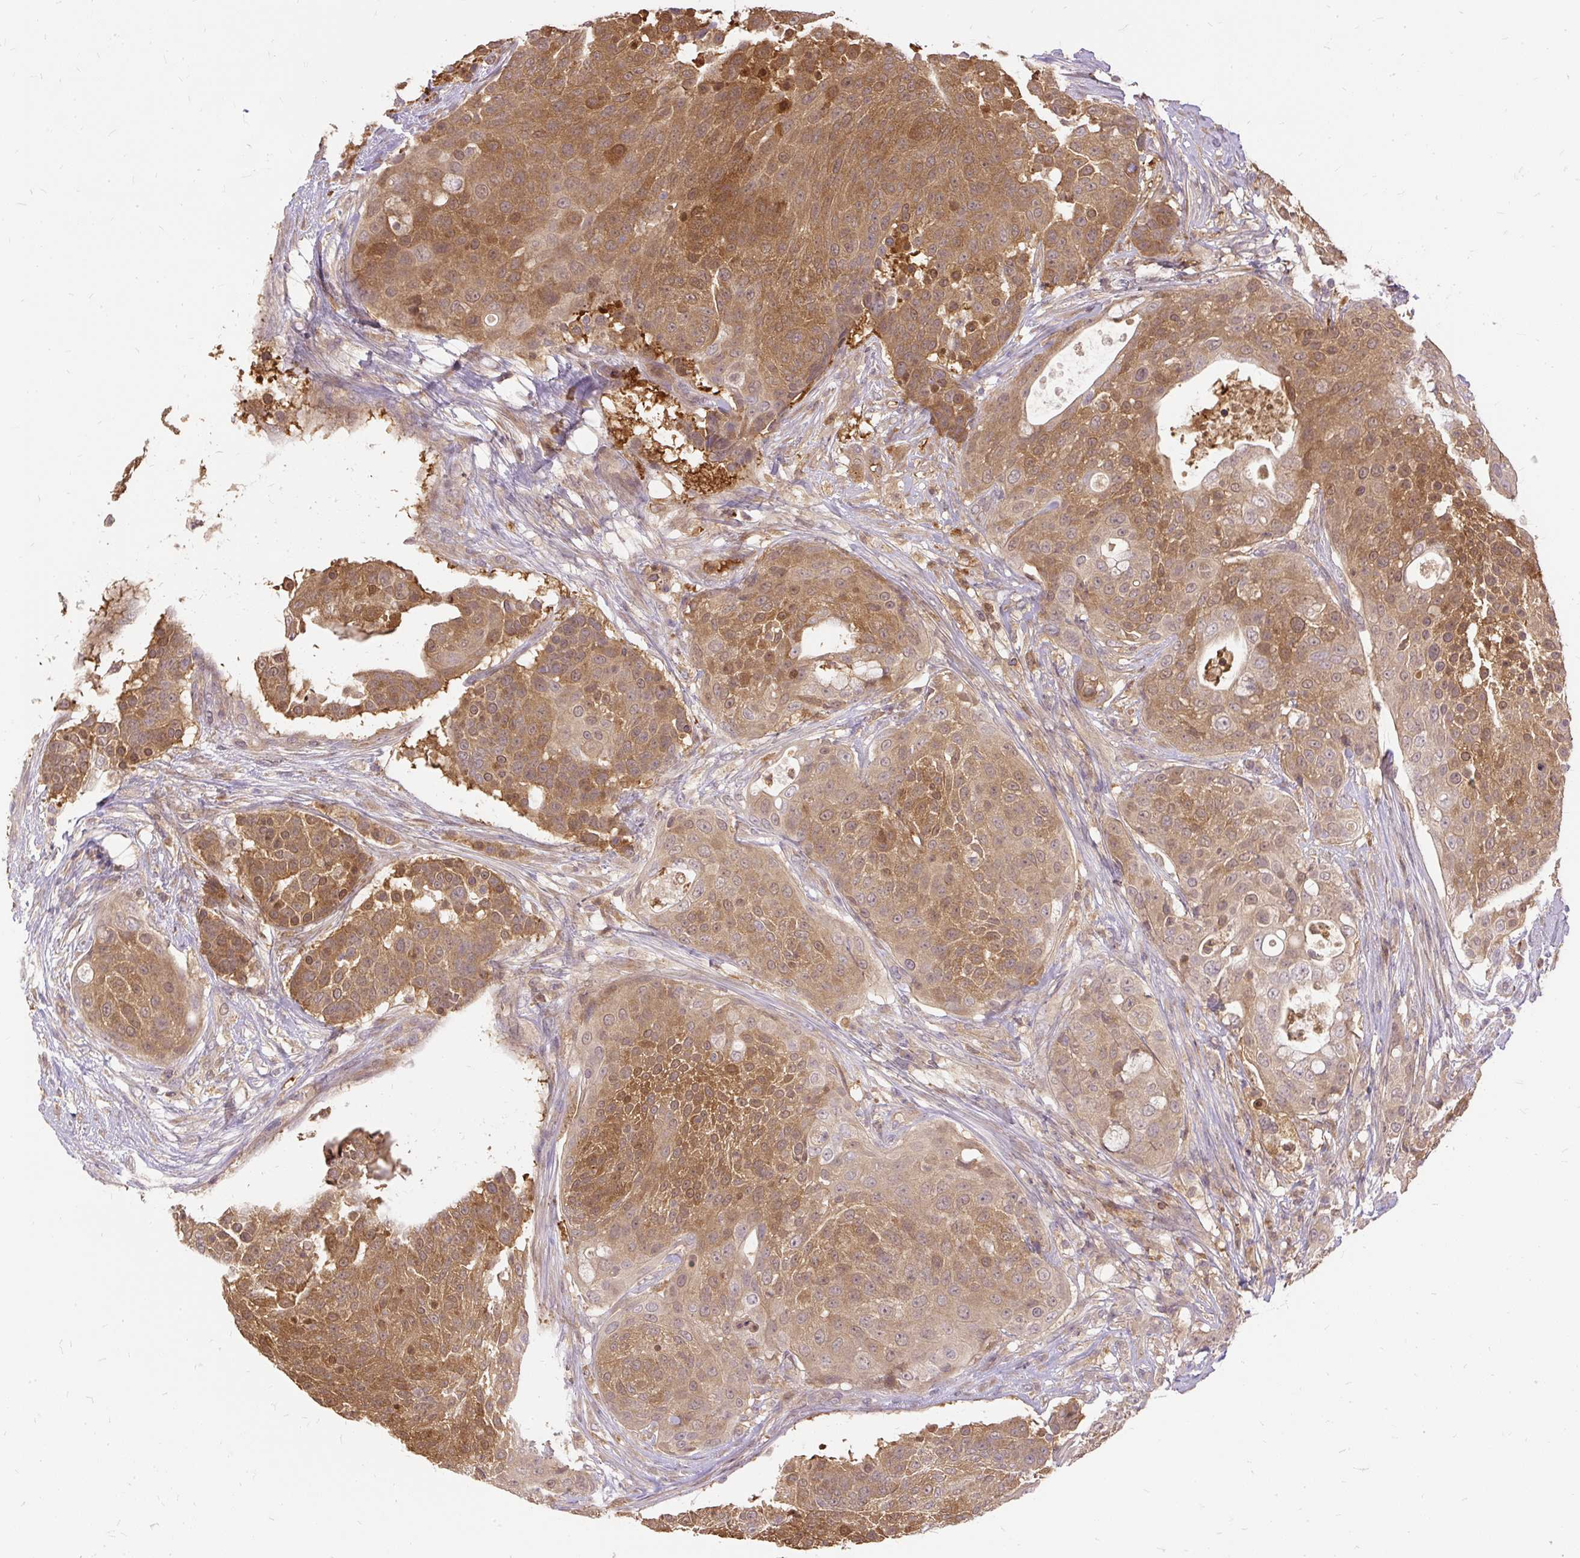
{"staining": {"intensity": "moderate", "quantity": ">75%", "location": "cytoplasmic/membranous"}, "tissue": "urothelial cancer", "cell_type": "Tumor cells", "image_type": "cancer", "snomed": [{"axis": "morphology", "description": "Urothelial carcinoma, High grade"}, {"axis": "topography", "description": "Urinary bladder"}], "caption": "The histopathology image exhibits staining of urothelial carcinoma (high-grade), revealing moderate cytoplasmic/membranous protein staining (brown color) within tumor cells.", "gene": "AP5S1", "patient": {"sex": "female", "age": 63}}